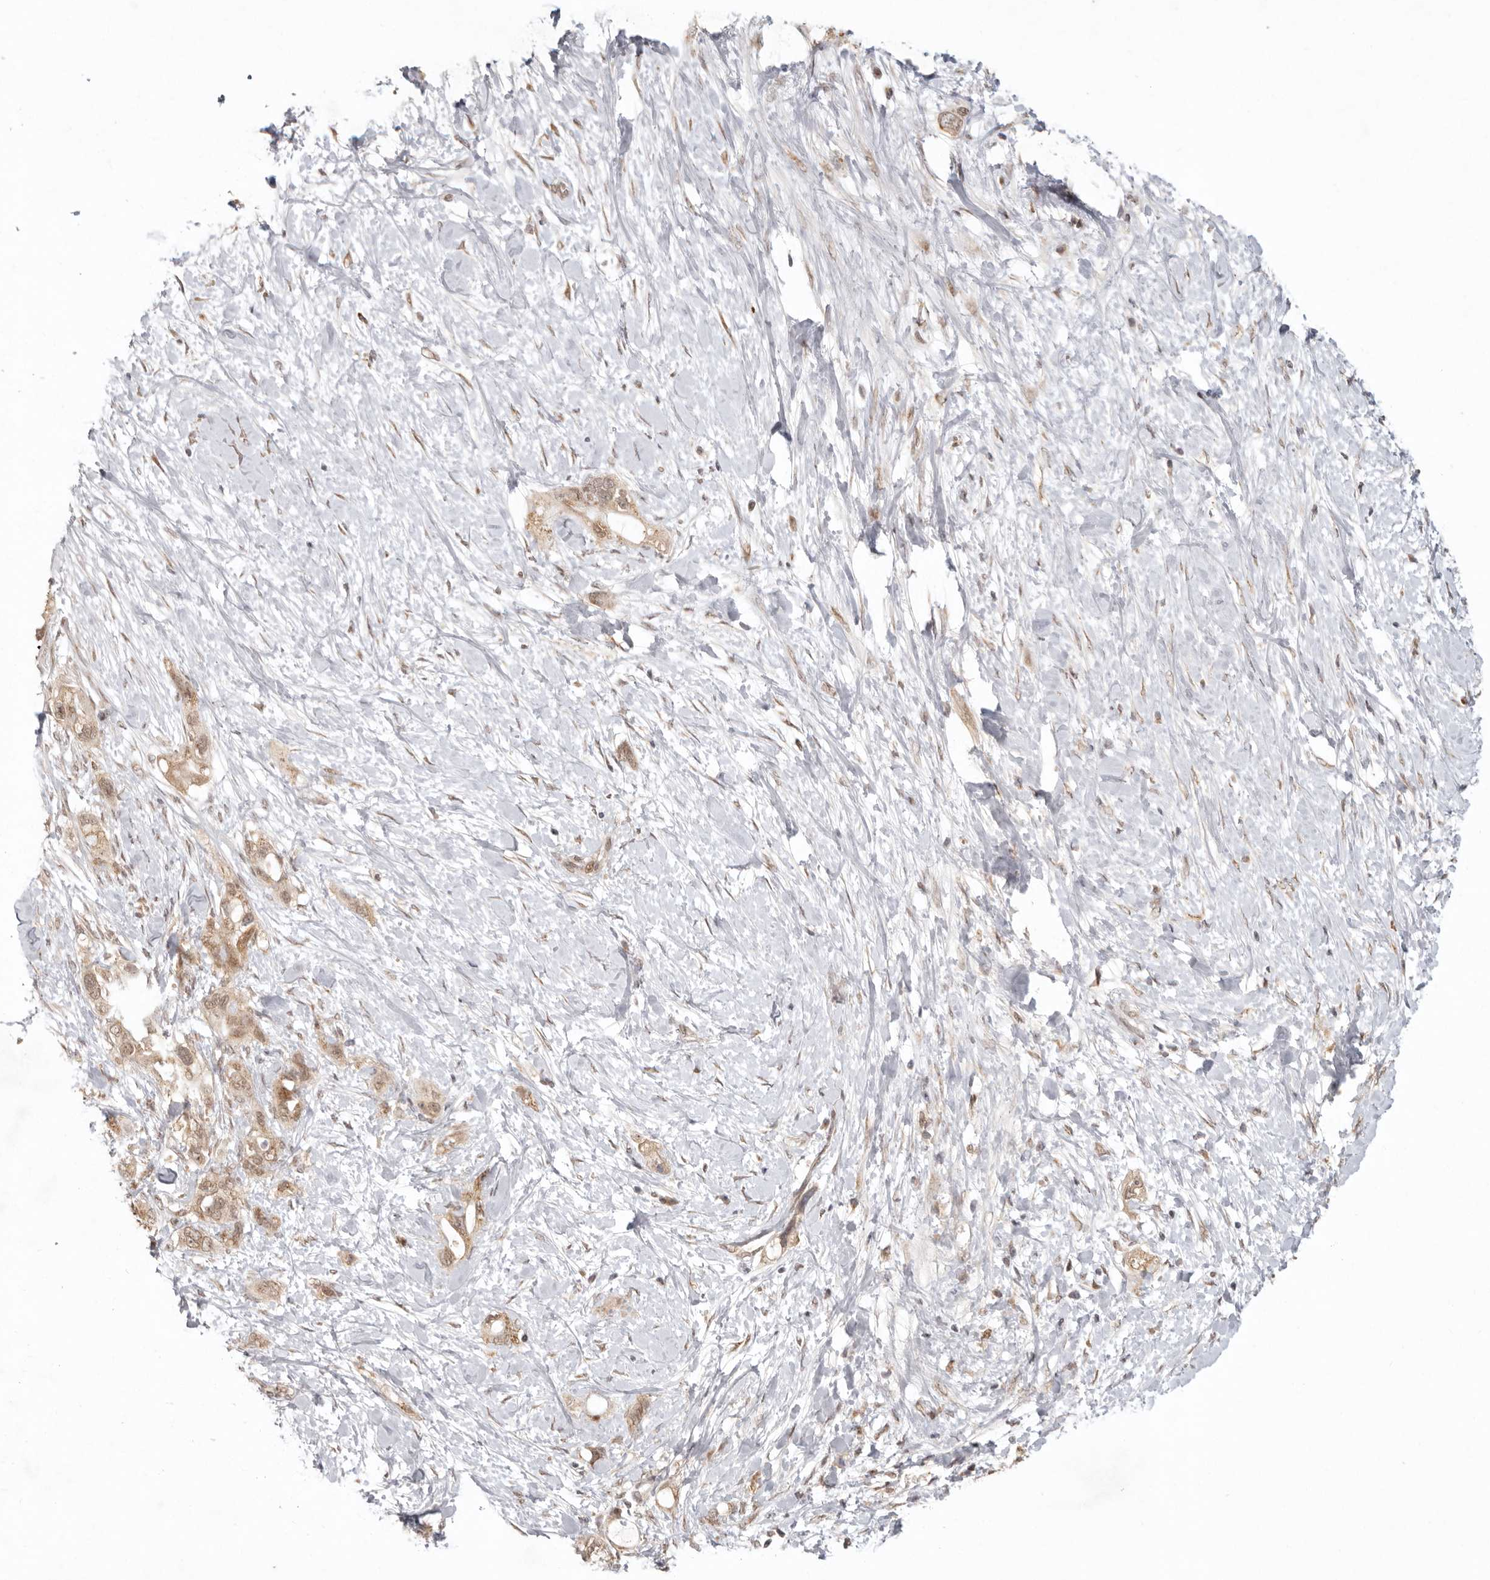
{"staining": {"intensity": "moderate", "quantity": ">75%", "location": "cytoplasmic/membranous,nuclear"}, "tissue": "pancreatic cancer", "cell_type": "Tumor cells", "image_type": "cancer", "snomed": [{"axis": "morphology", "description": "Adenocarcinoma, NOS"}, {"axis": "topography", "description": "Pancreas"}], "caption": "Immunohistochemical staining of adenocarcinoma (pancreatic) demonstrates medium levels of moderate cytoplasmic/membranous and nuclear protein staining in about >75% of tumor cells.", "gene": "LRRC75A", "patient": {"sex": "female", "age": 56}}